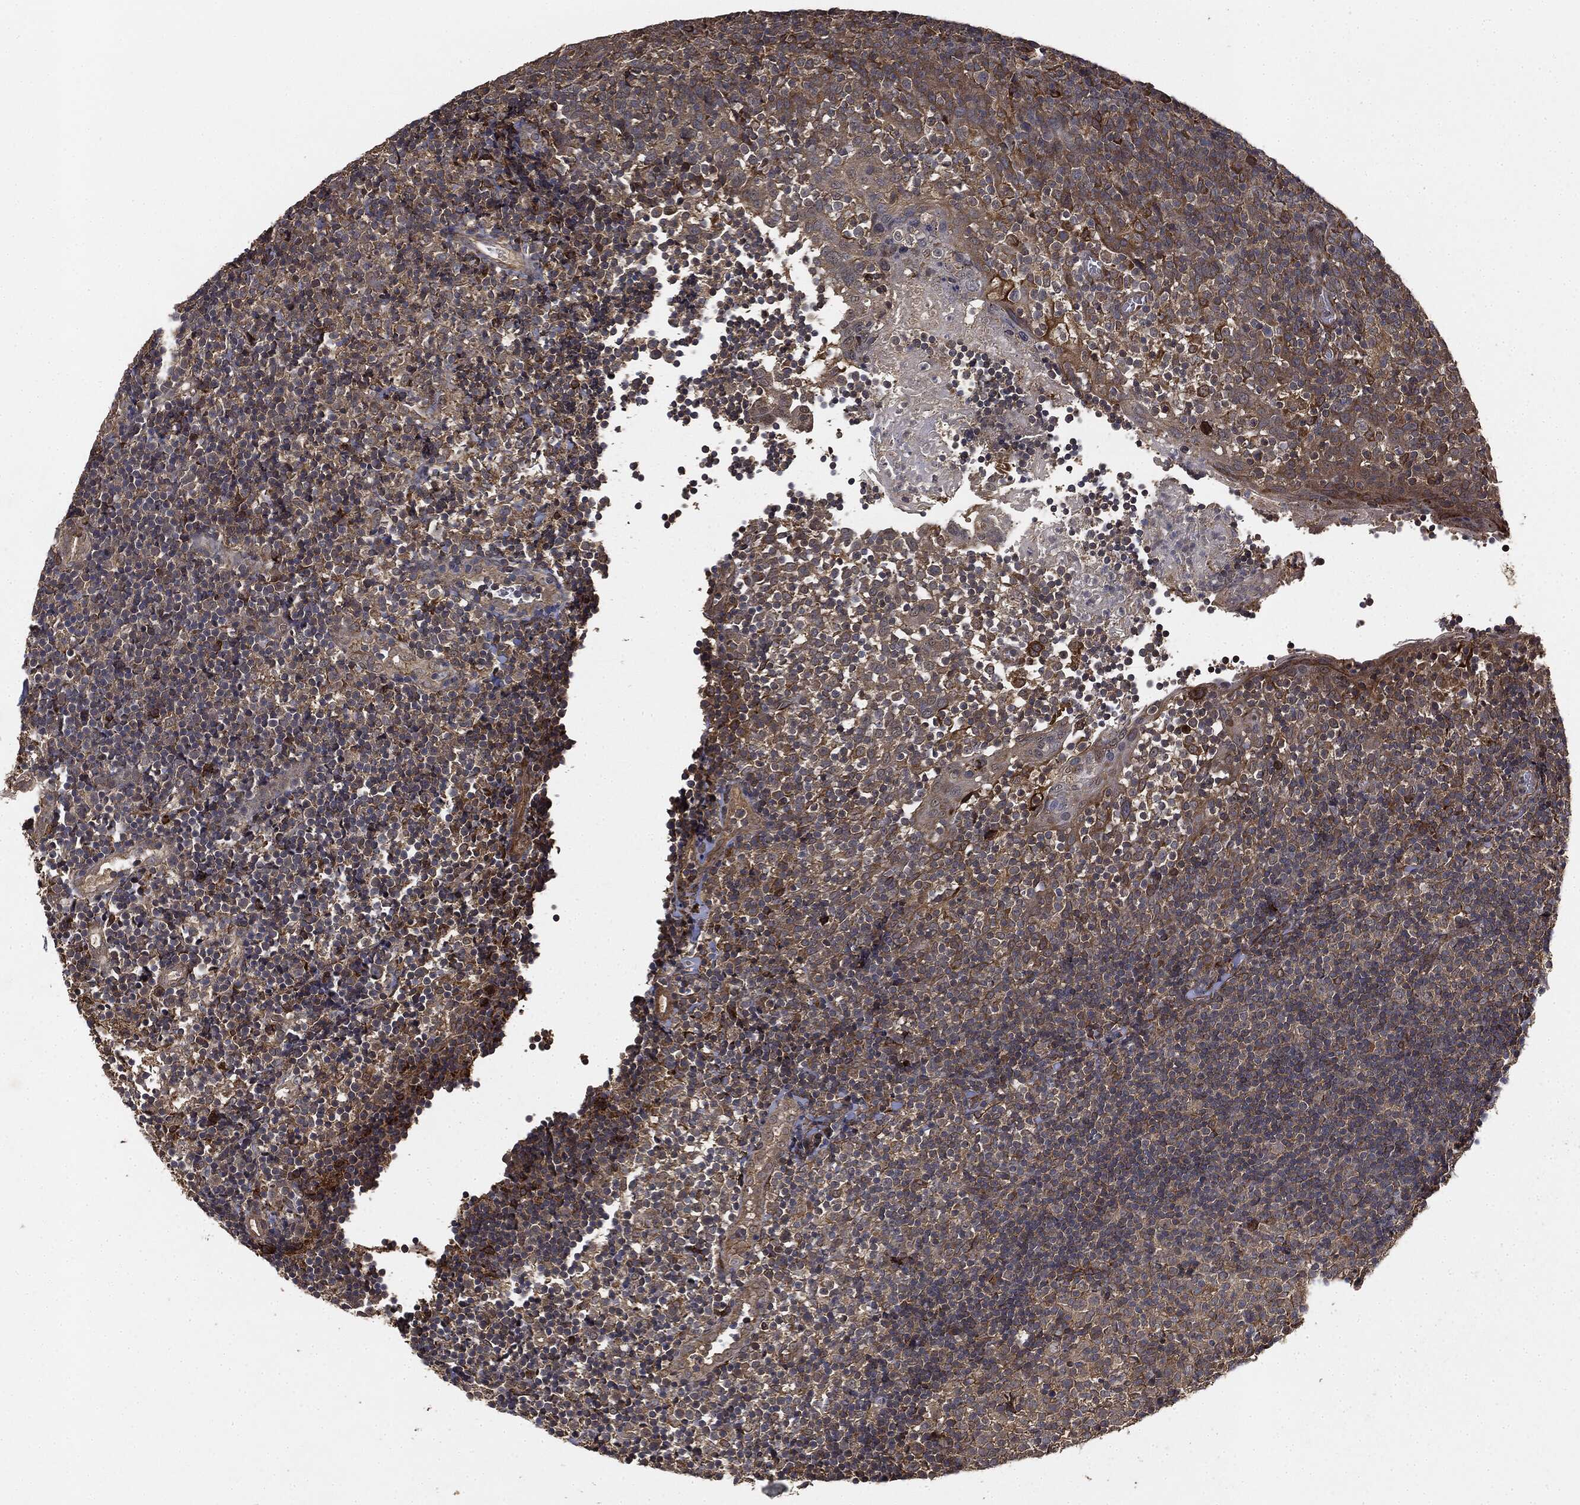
{"staining": {"intensity": "moderate", "quantity": "<25%", "location": "cytoplasmic/membranous"}, "tissue": "tonsil", "cell_type": "Germinal center cells", "image_type": "normal", "snomed": [{"axis": "morphology", "description": "Normal tissue, NOS"}, {"axis": "topography", "description": "Tonsil"}], "caption": "An immunohistochemistry micrograph of normal tissue is shown. Protein staining in brown highlights moderate cytoplasmic/membranous positivity in tonsil within germinal center cells.", "gene": "MIER2", "patient": {"sex": "female", "age": 5}}